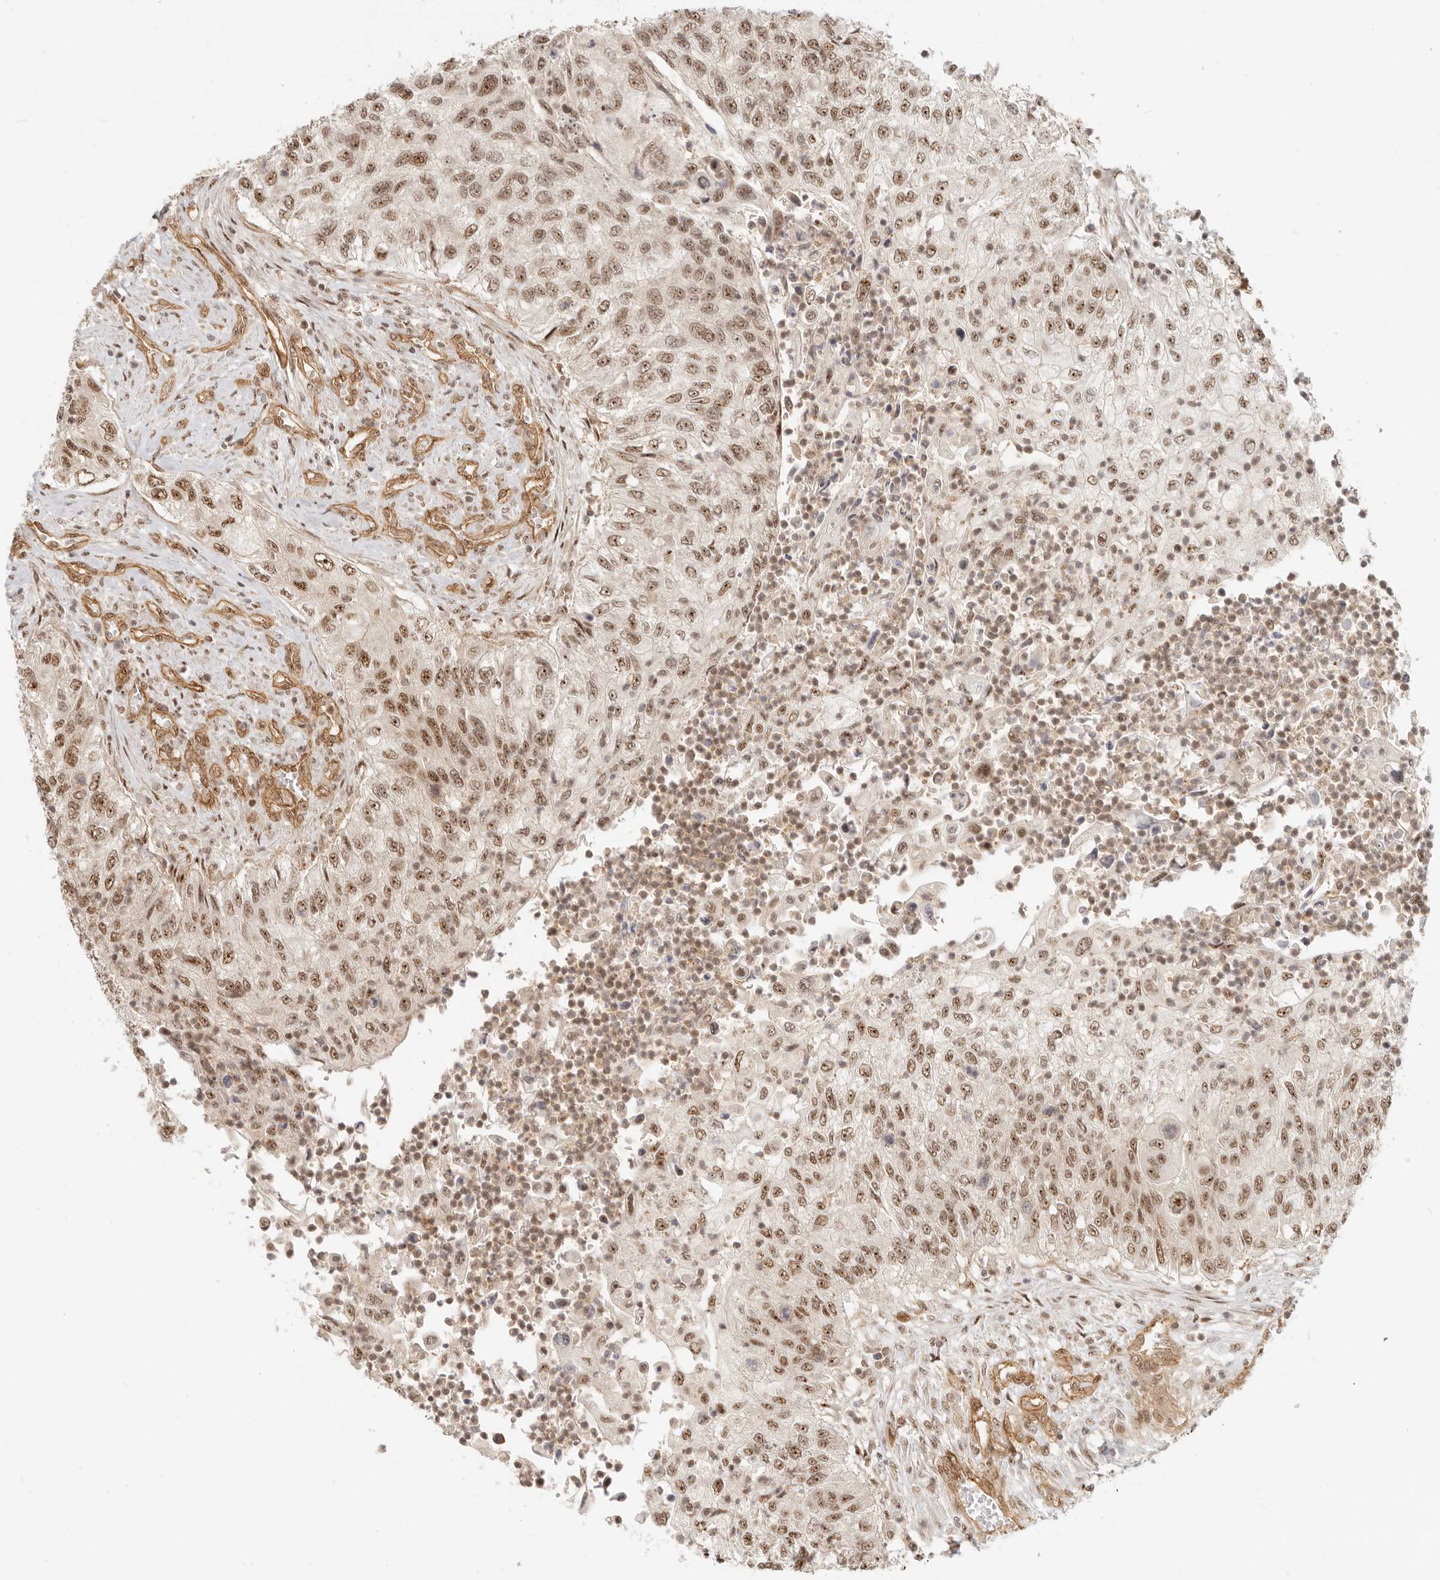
{"staining": {"intensity": "moderate", "quantity": ">75%", "location": "nuclear"}, "tissue": "urothelial cancer", "cell_type": "Tumor cells", "image_type": "cancer", "snomed": [{"axis": "morphology", "description": "Urothelial carcinoma, High grade"}, {"axis": "topography", "description": "Urinary bladder"}], "caption": "Protein expression analysis of urothelial cancer displays moderate nuclear positivity in about >75% of tumor cells.", "gene": "BAP1", "patient": {"sex": "female", "age": 60}}